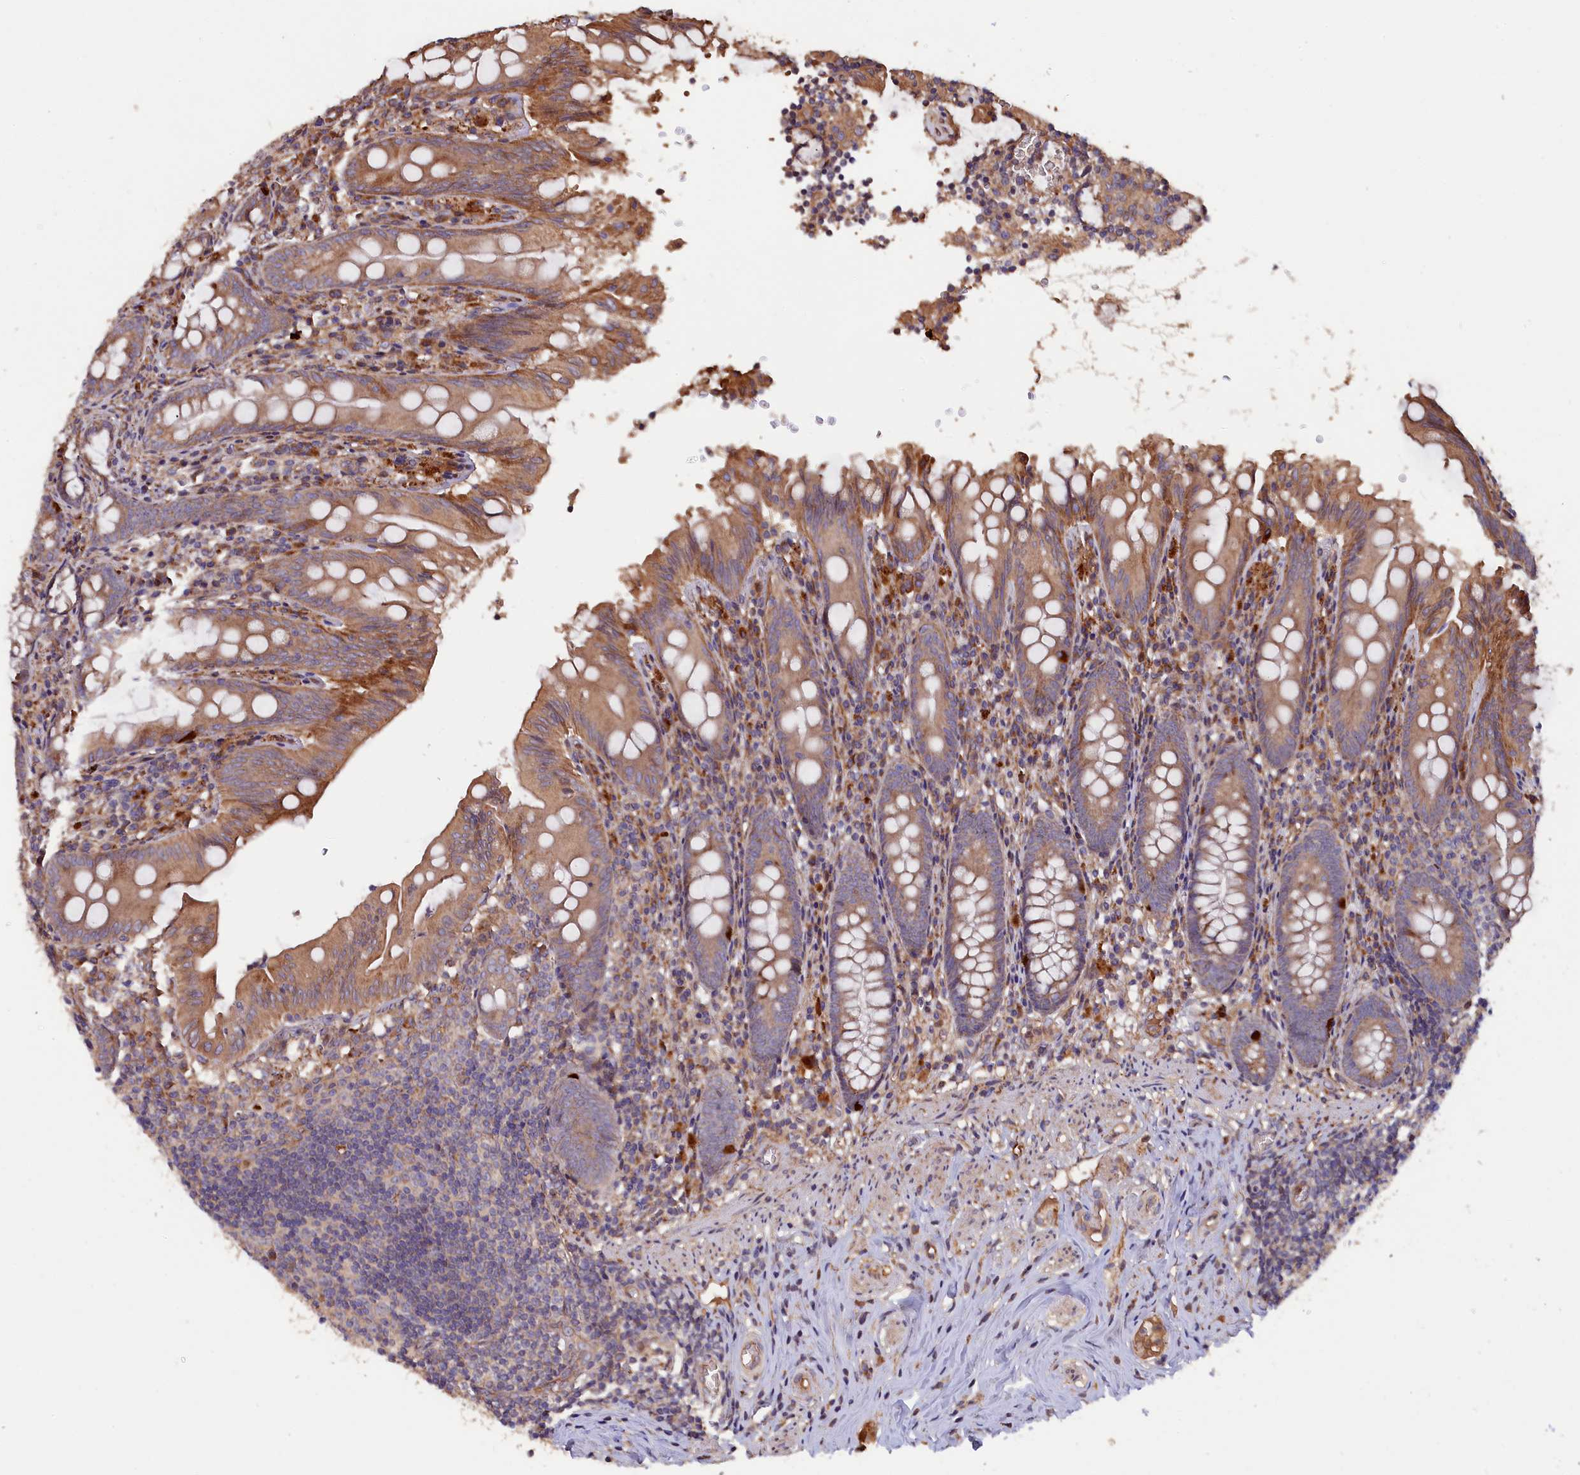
{"staining": {"intensity": "moderate", "quantity": ">75%", "location": "cytoplasmic/membranous"}, "tissue": "appendix", "cell_type": "Glandular cells", "image_type": "normal", "snomed": [{"axis": "morphology", "description": "Normal tissue, NOS"}, {"axis": "topography", "description": "Appendix"}], "caption": "A high-resolution histopathology image shows immunohistochemistry staining of benign appendix, which exhibits moderate cytoplasmic/membranous positivity in about >75% of glandular cells. (brown staining indicates protein expression, while blue staining denotes nuclei).", "gene": "GREB1L", "patient": {"sex": "male", "age": 55}}